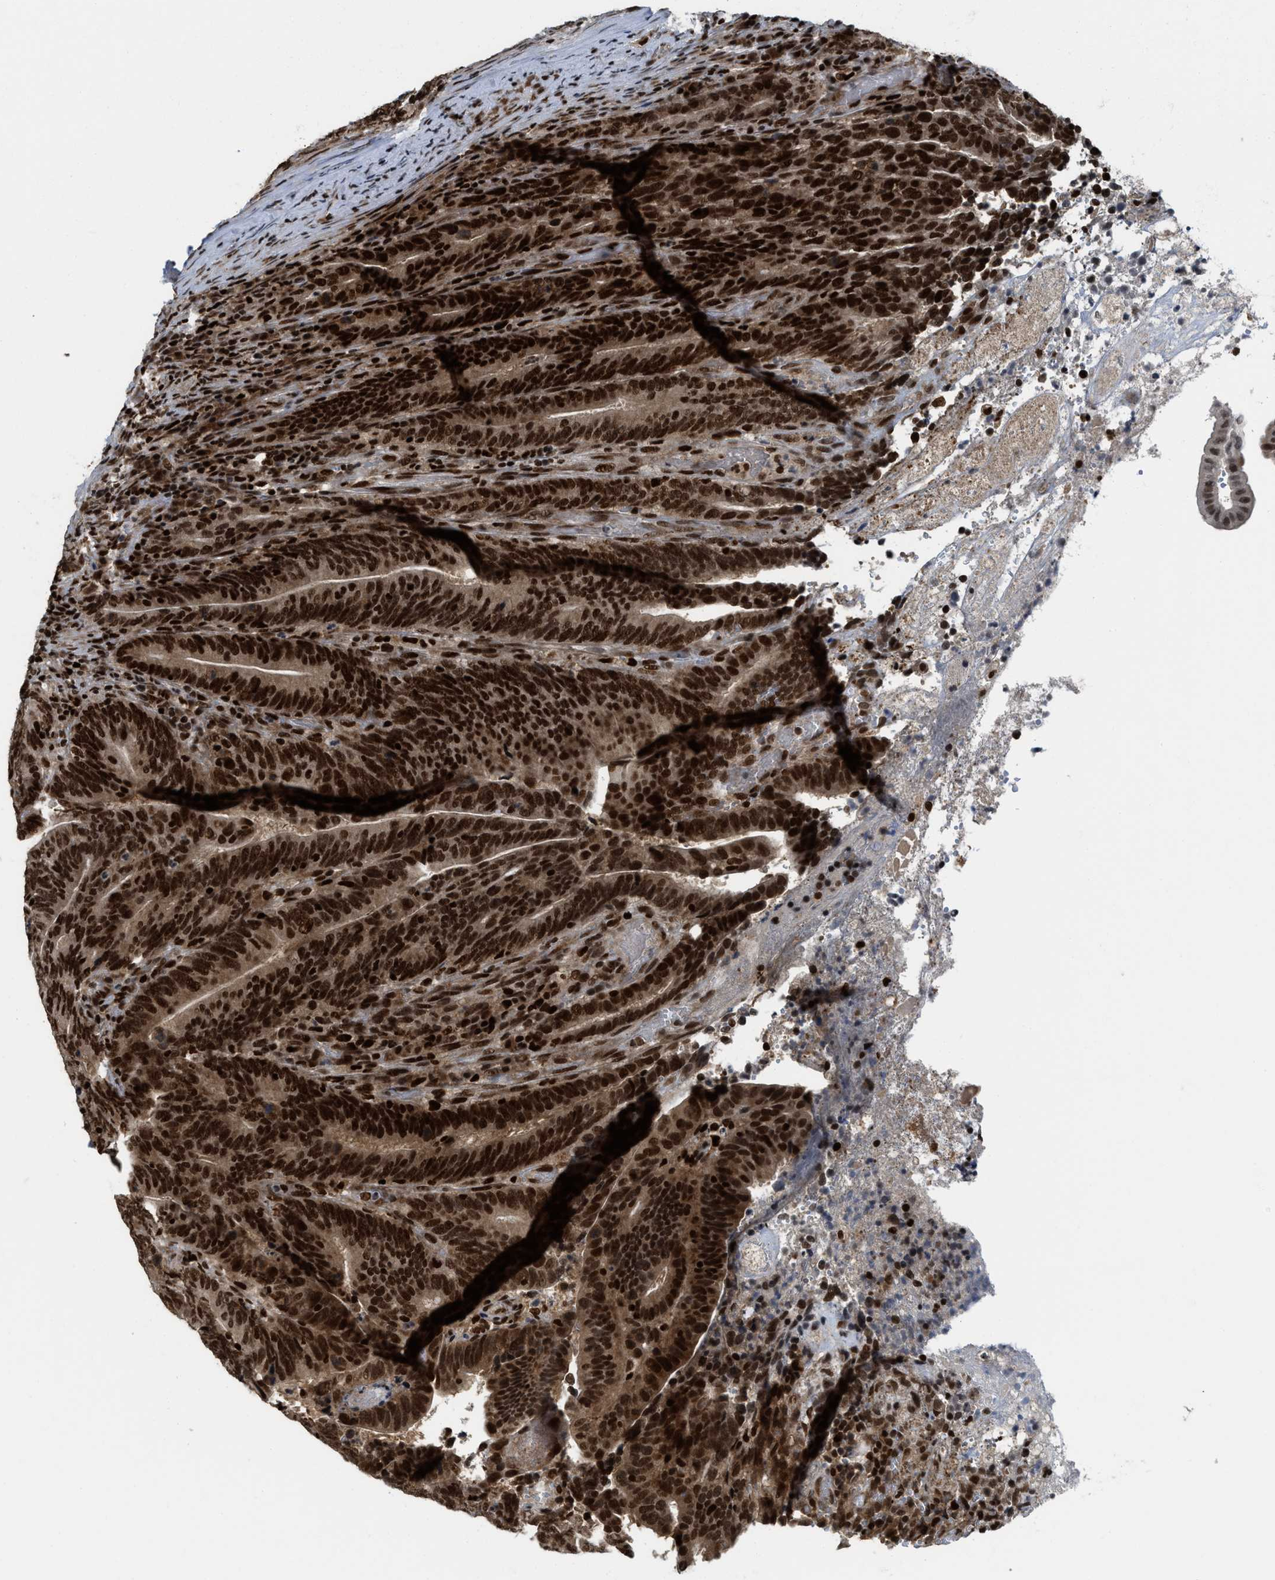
{"staining": {"intensity": "strong", "quantity": ">75%", "location": "nuclear"}, "tissue": "colorectal cancer", "cell_type": "Tumor cells", "image_type": "cancer", "snomed": [{"axis": "morphology", "description": "Adenocarcinoma, NOS"}, {"axis": "topography", "description": "Colon"}], "caption": "IHC staining of colorectal cancer, which reveals high levels of strong nuclear positivity in about >75% of tumor cells indicating strong nuclear protein positivity. The staining was performed using DAB (brown) for protein detection and nuclei were counterstained in hematoxylin (blue).", "gene": "RFX5", "patient": {"sex": "female", "age": 66}}